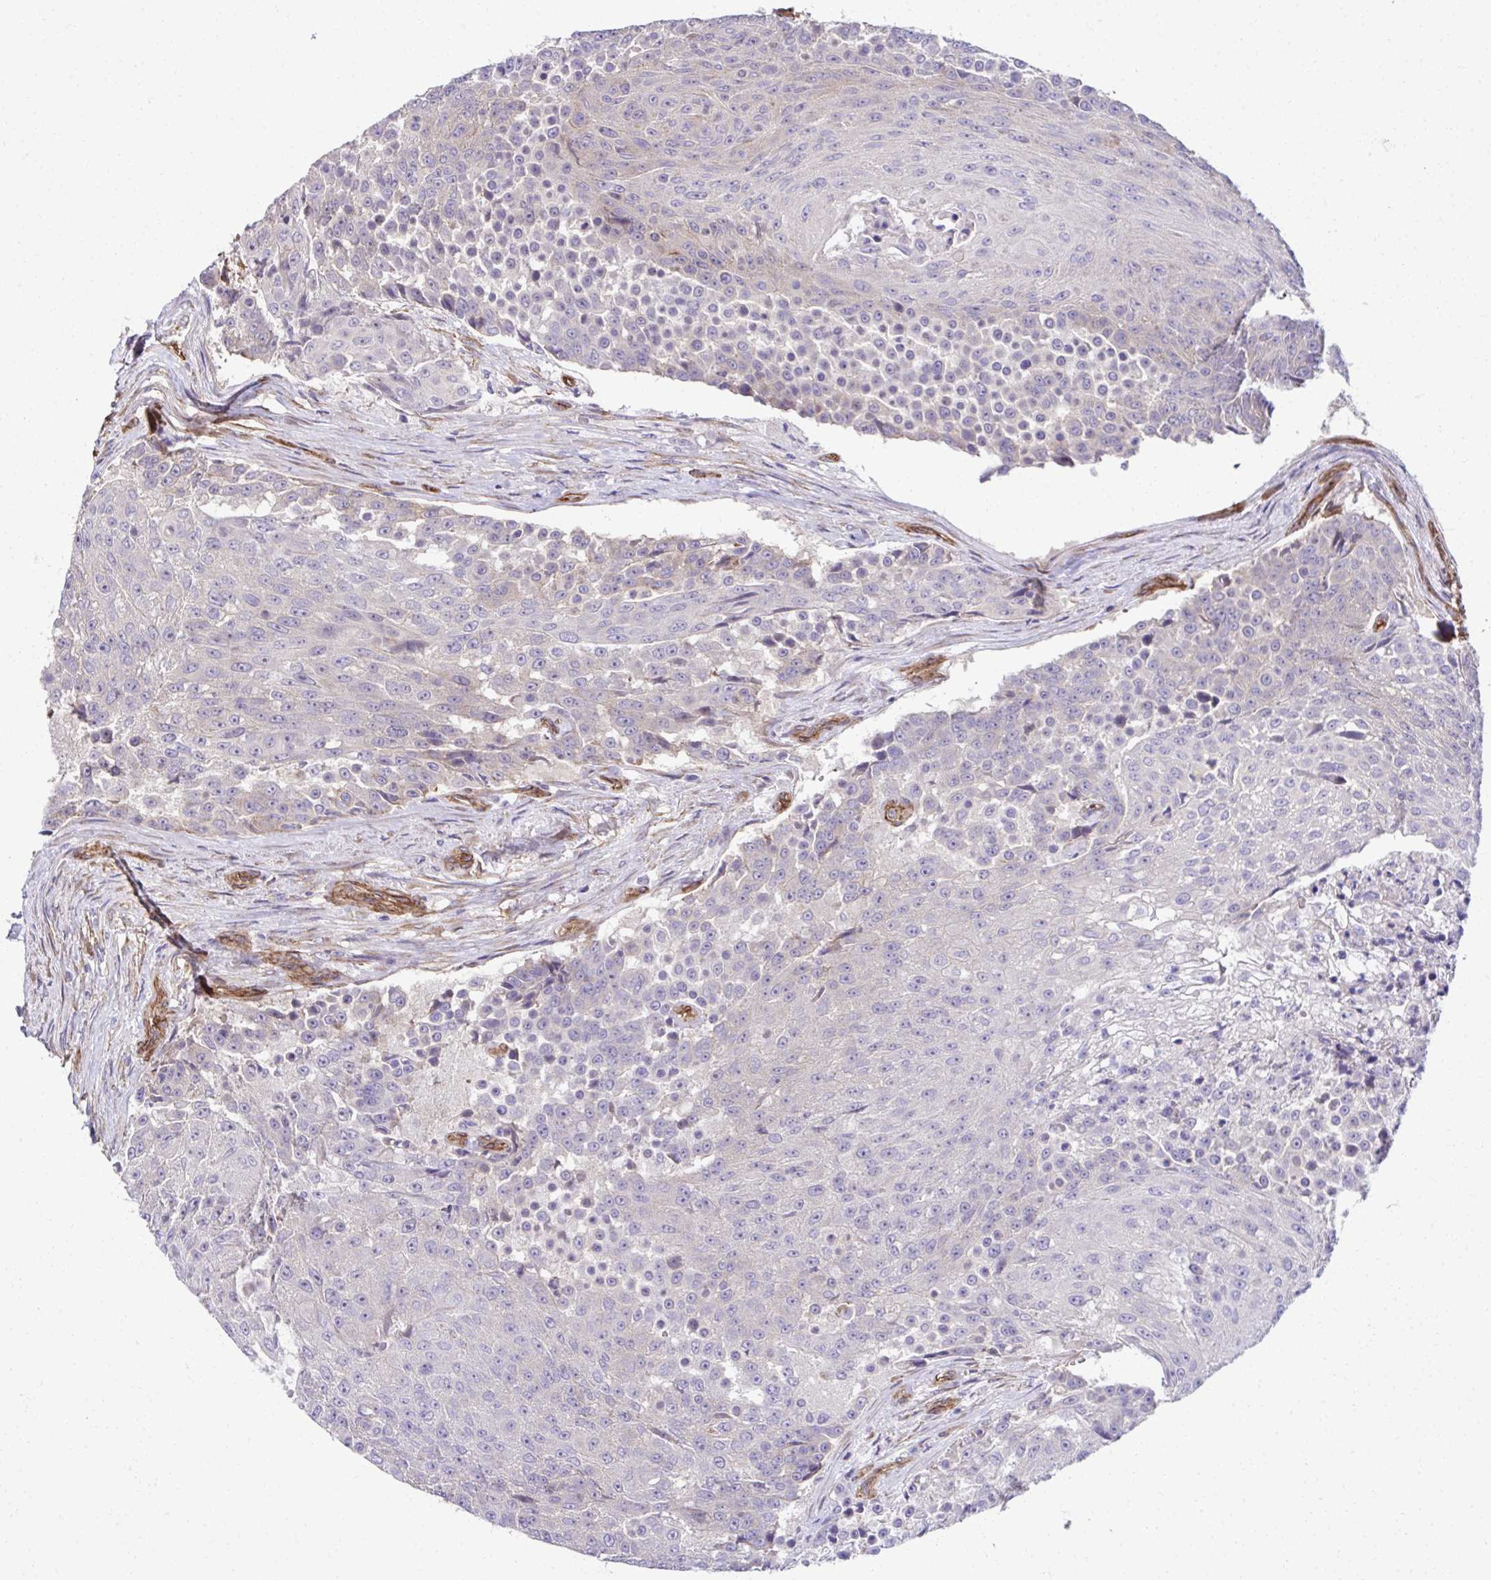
{"staining": {"intensity": "weak", "quantity": "25%-75%", "location": "cytoplasmic/membranous"}, "tissue": "urothelial cancer", "cell_type": "Tumor cells", "image_type": "cancer", "snomed": [{"axis": "morphology", "description": "Urothelial carcinoma, High grade"}, {"axis": "topography", "description": "Urinary bladder"}], "caption": "Weak cytoplasmic/membranous expression is present in approximately 25%-75% of tumor cells in urothelial carcinoma (high-grade).", "gene": "TRIM52", "patient": {"sex": "female", "age": 63}}